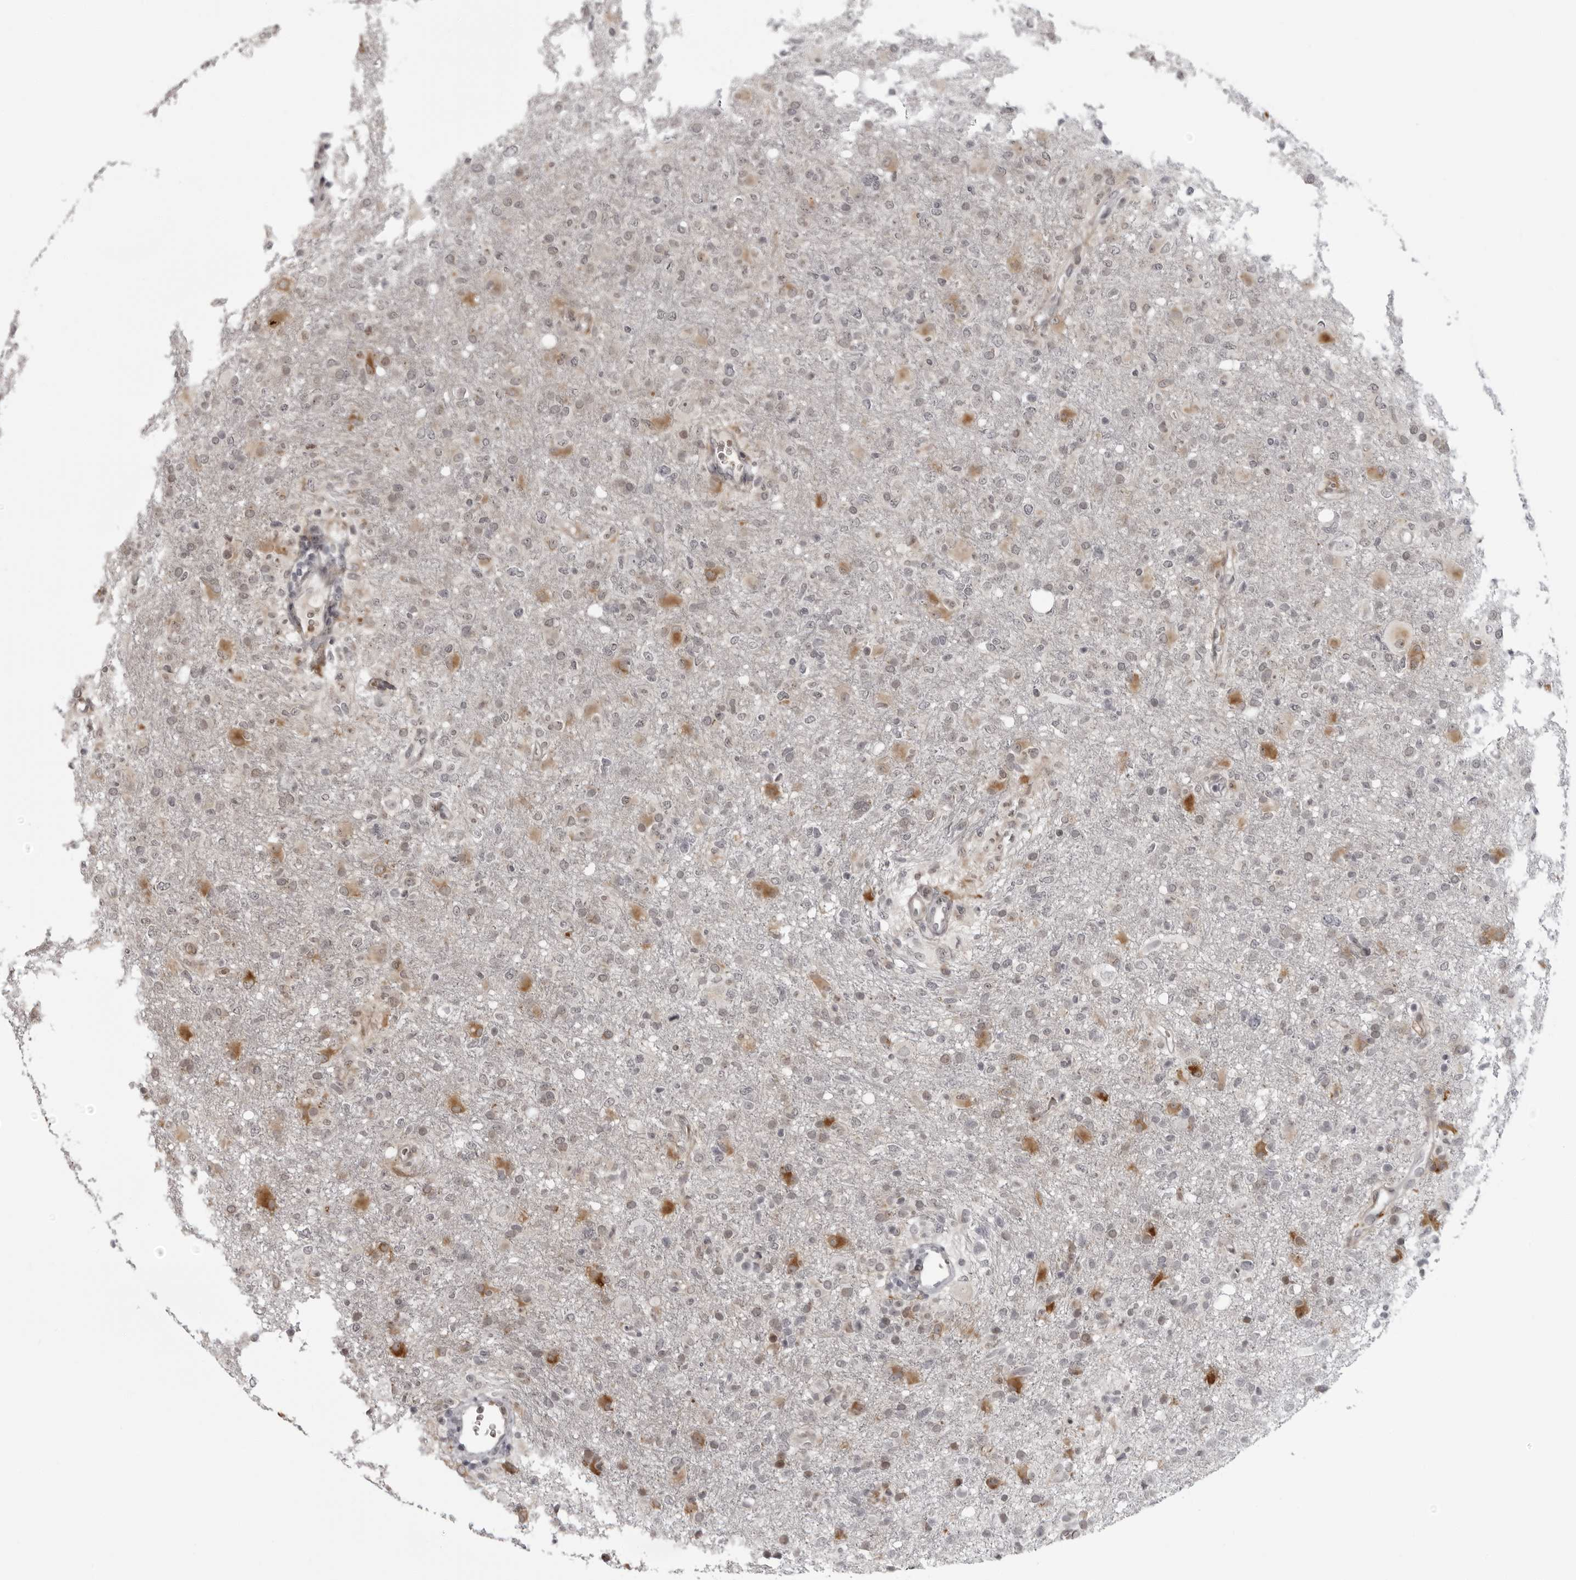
{"staining": {"intensity": "moderate", "quantity": "<25%", "location": "cytoplasmic/membranous"}, "tissue": "glioma", "cell_type": "Tumor cells", "image_type": "cancer", "snomed": [{"axis": "morphology", "description": "Glioma, malignant, High grade"}, {"axis": "topography", "description": "Brain"}], "caption": "IHC of human high-grade glioma (malignant) demonstrates low levels of moderate cytoplasmic/membranous positivity in approximately <25% of tumor cells.", "gene": "THOP1", "patient": {"sex": "female", "age": 57}}